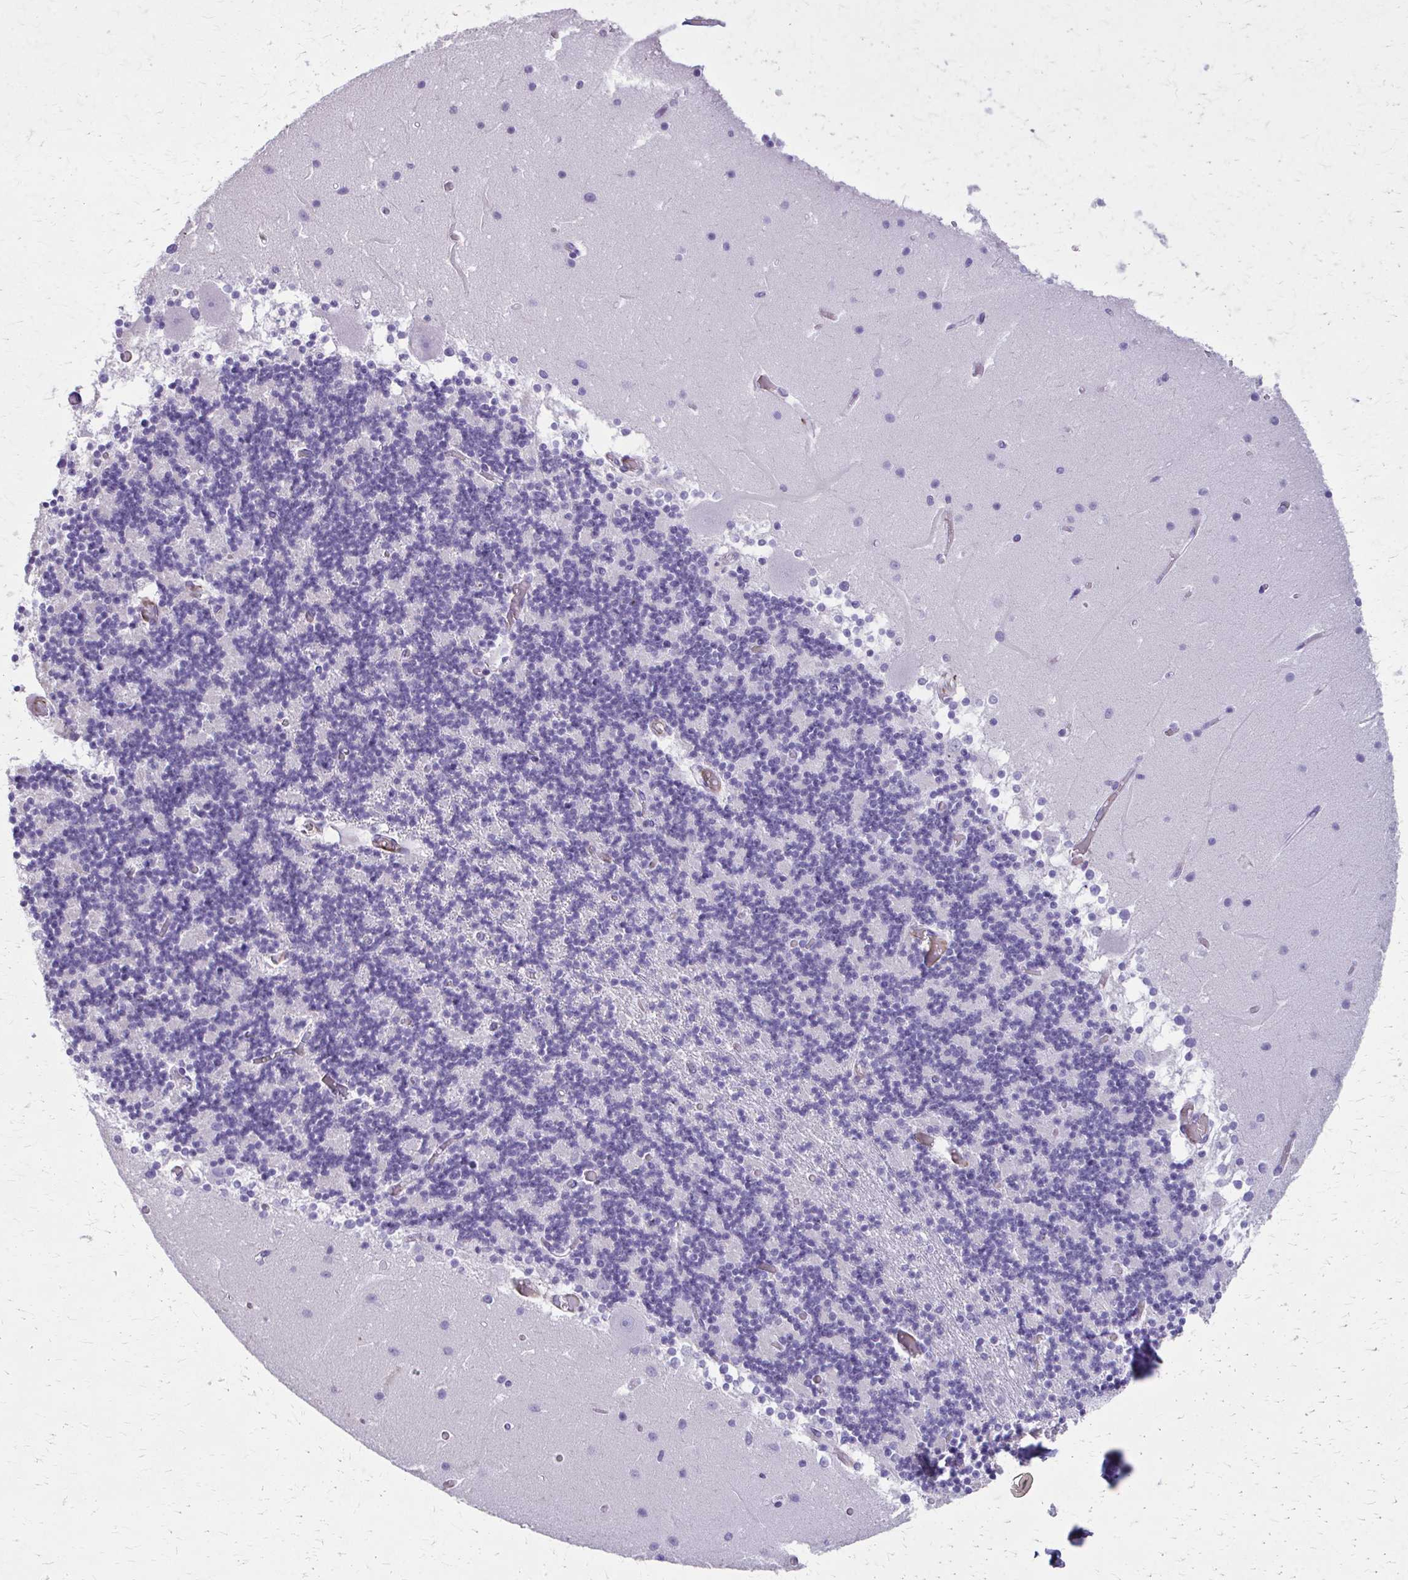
{"staining": {"intensity": "negative", "quantity": "none", "location": "none"}, "tissue": "cerebellum", "cell_type": "Cells in granular layer", "image_type": "normal", "snomed": [{"axis": "morphology", "description": "Normal tissue, NOS"}, {"axis": "topography", "description": "Cerebellum"}], "caption": "The image demonstrates no significant staining in cells in granular layer of cerebellum. (DAB (3,3'-diaminobenzidine) IHC, high magnification).", "gene": "TRIM6", "patient": {"sex": "female", "age": 28}}